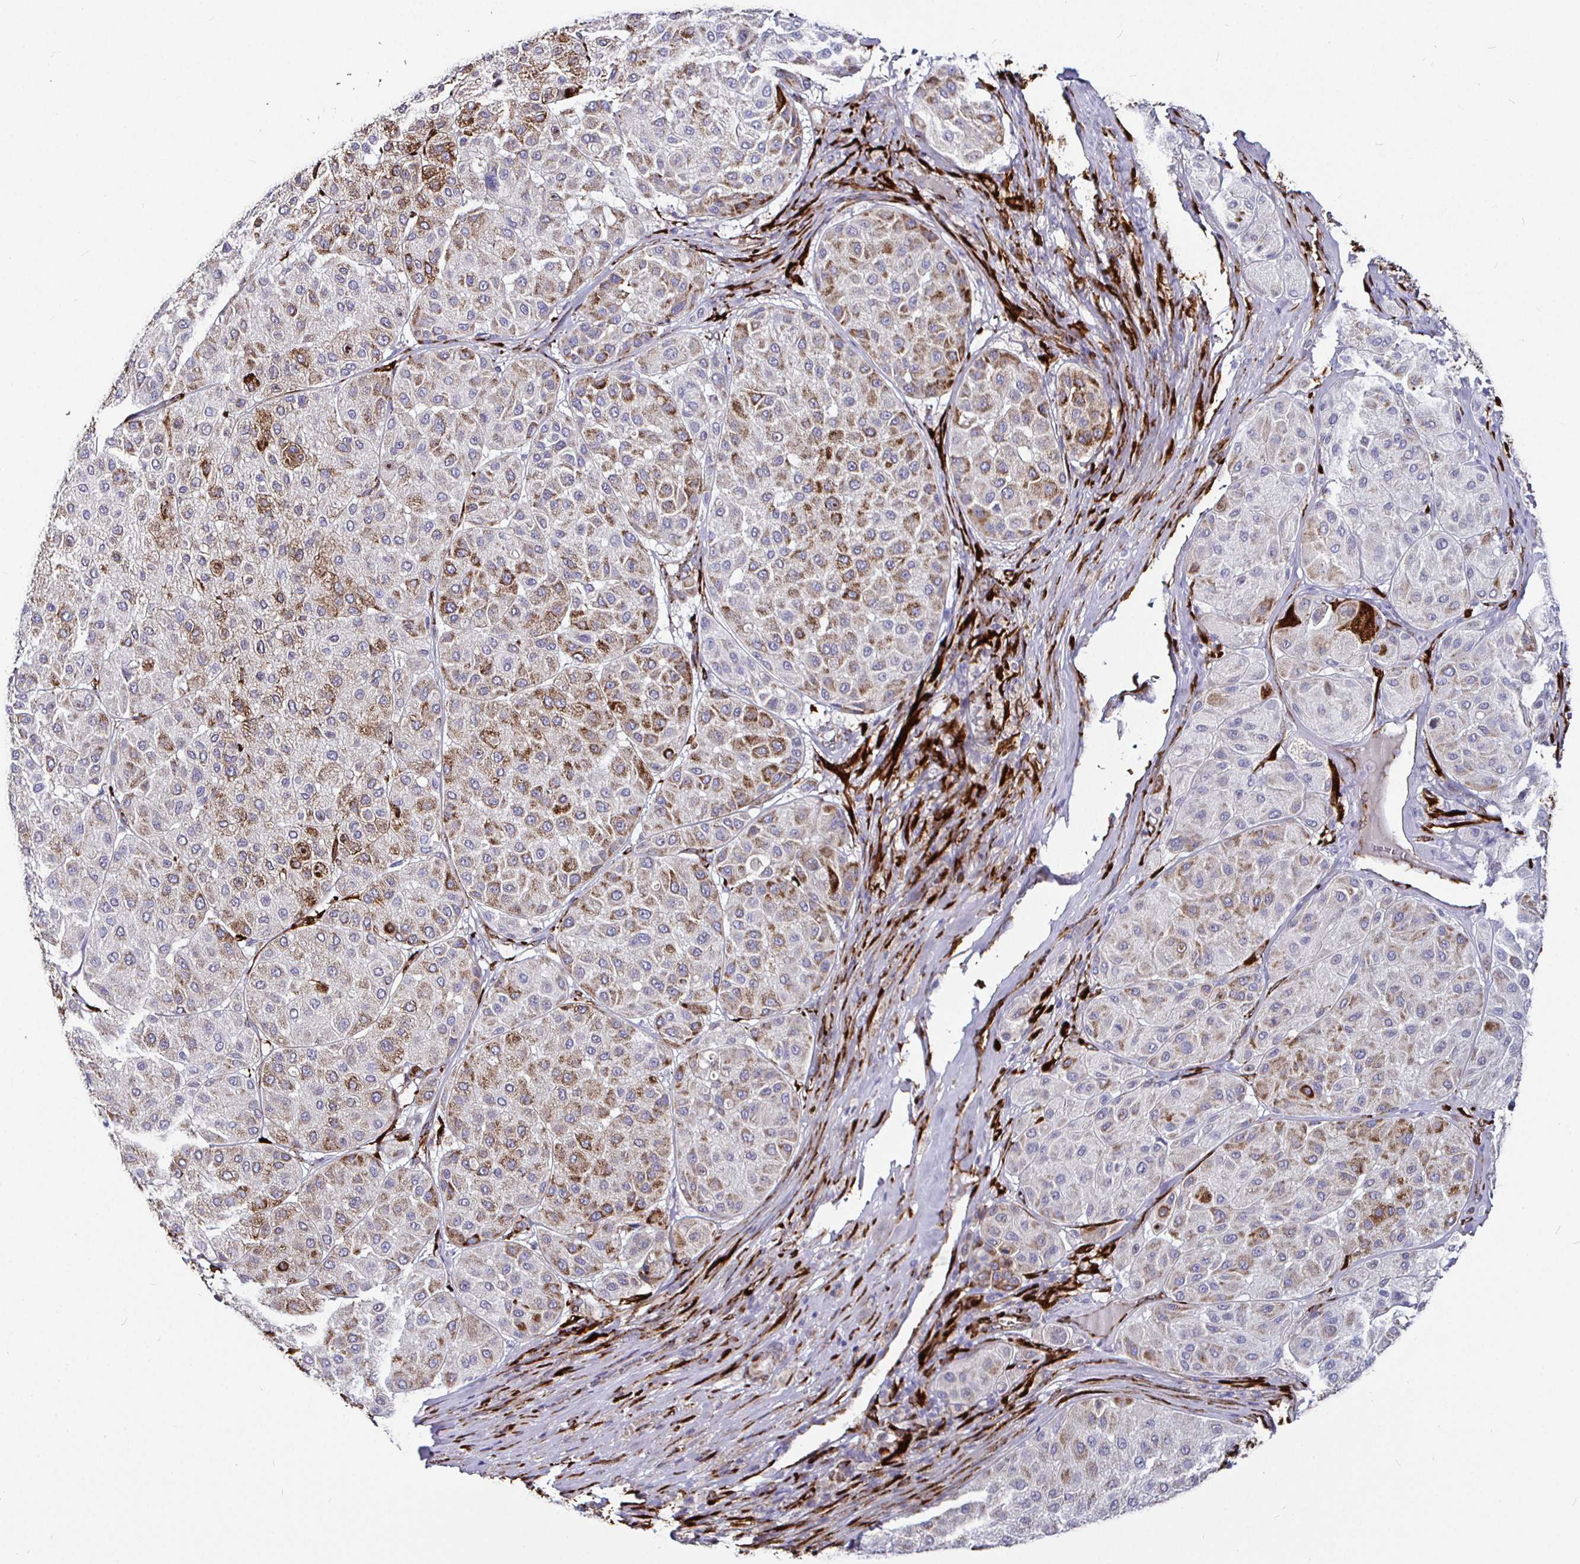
{"staining": {"intensity": "moderate", "quantity": "25%-75%", "location": "cytoplasmic/membranous"}, "tissue": "melanoma", "cell_type": "Tumor cells", "image_type": "cancer", "snomed": [{"axis": "morphology", "description": "Malignant melanoma, Metastatic site"}, {"axis": "topography", "description": "Smooth muscle"}], "caption": "A medium amount of moderate cytoplasmic/membranous staining is seen in approximately 25%-75% of tumor cells in melanoma tissue. (DAB (3,3'-diaminobenzidine) IHC, brown staining for protein, blue staining for nuclei).", "gene": "P4HA2", "patient": {"sex": "male", "age": 41}}